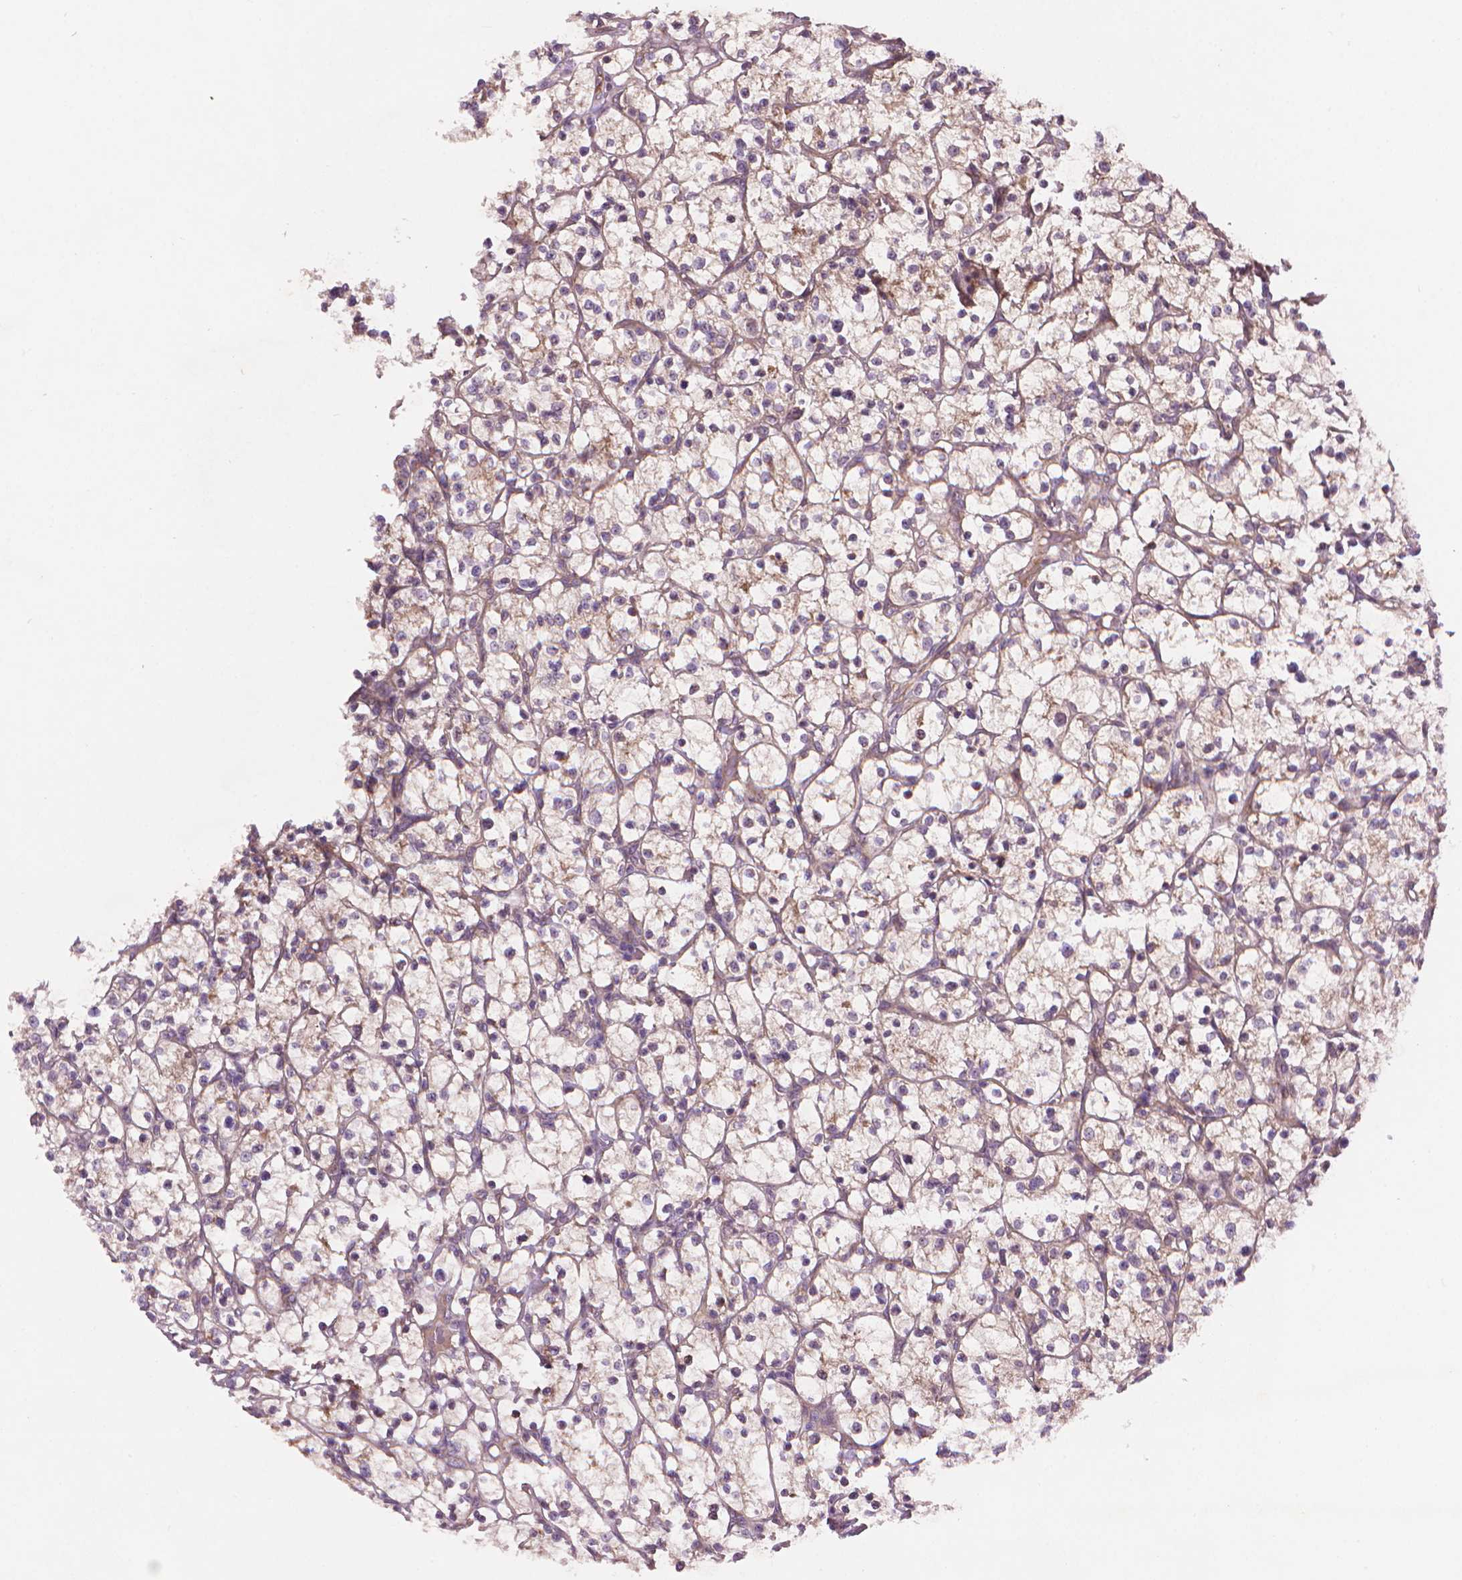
{"staining": {"intensity": "weak", "quantity": "25%-75%", "location": "cytoplasmic/membranous"}, "tissue": "renal cancer", "cell_type": "Tumor cells", "image_type": "cancer", "snomed": [{"axis": "morphology", "description": "Adenocarcinoma, NOS"}, {"axis": "topography", "description": "Kidney"}], "caption": "The image displays a brown stain indicating the presence of a protein in the cytoplasmic/membranous of tumor cells in adenocarcinoma (renal). Nuclei are stained in blue.", "gene": "AMMECR1", "patient": {"sex": "female", "age": 64}}